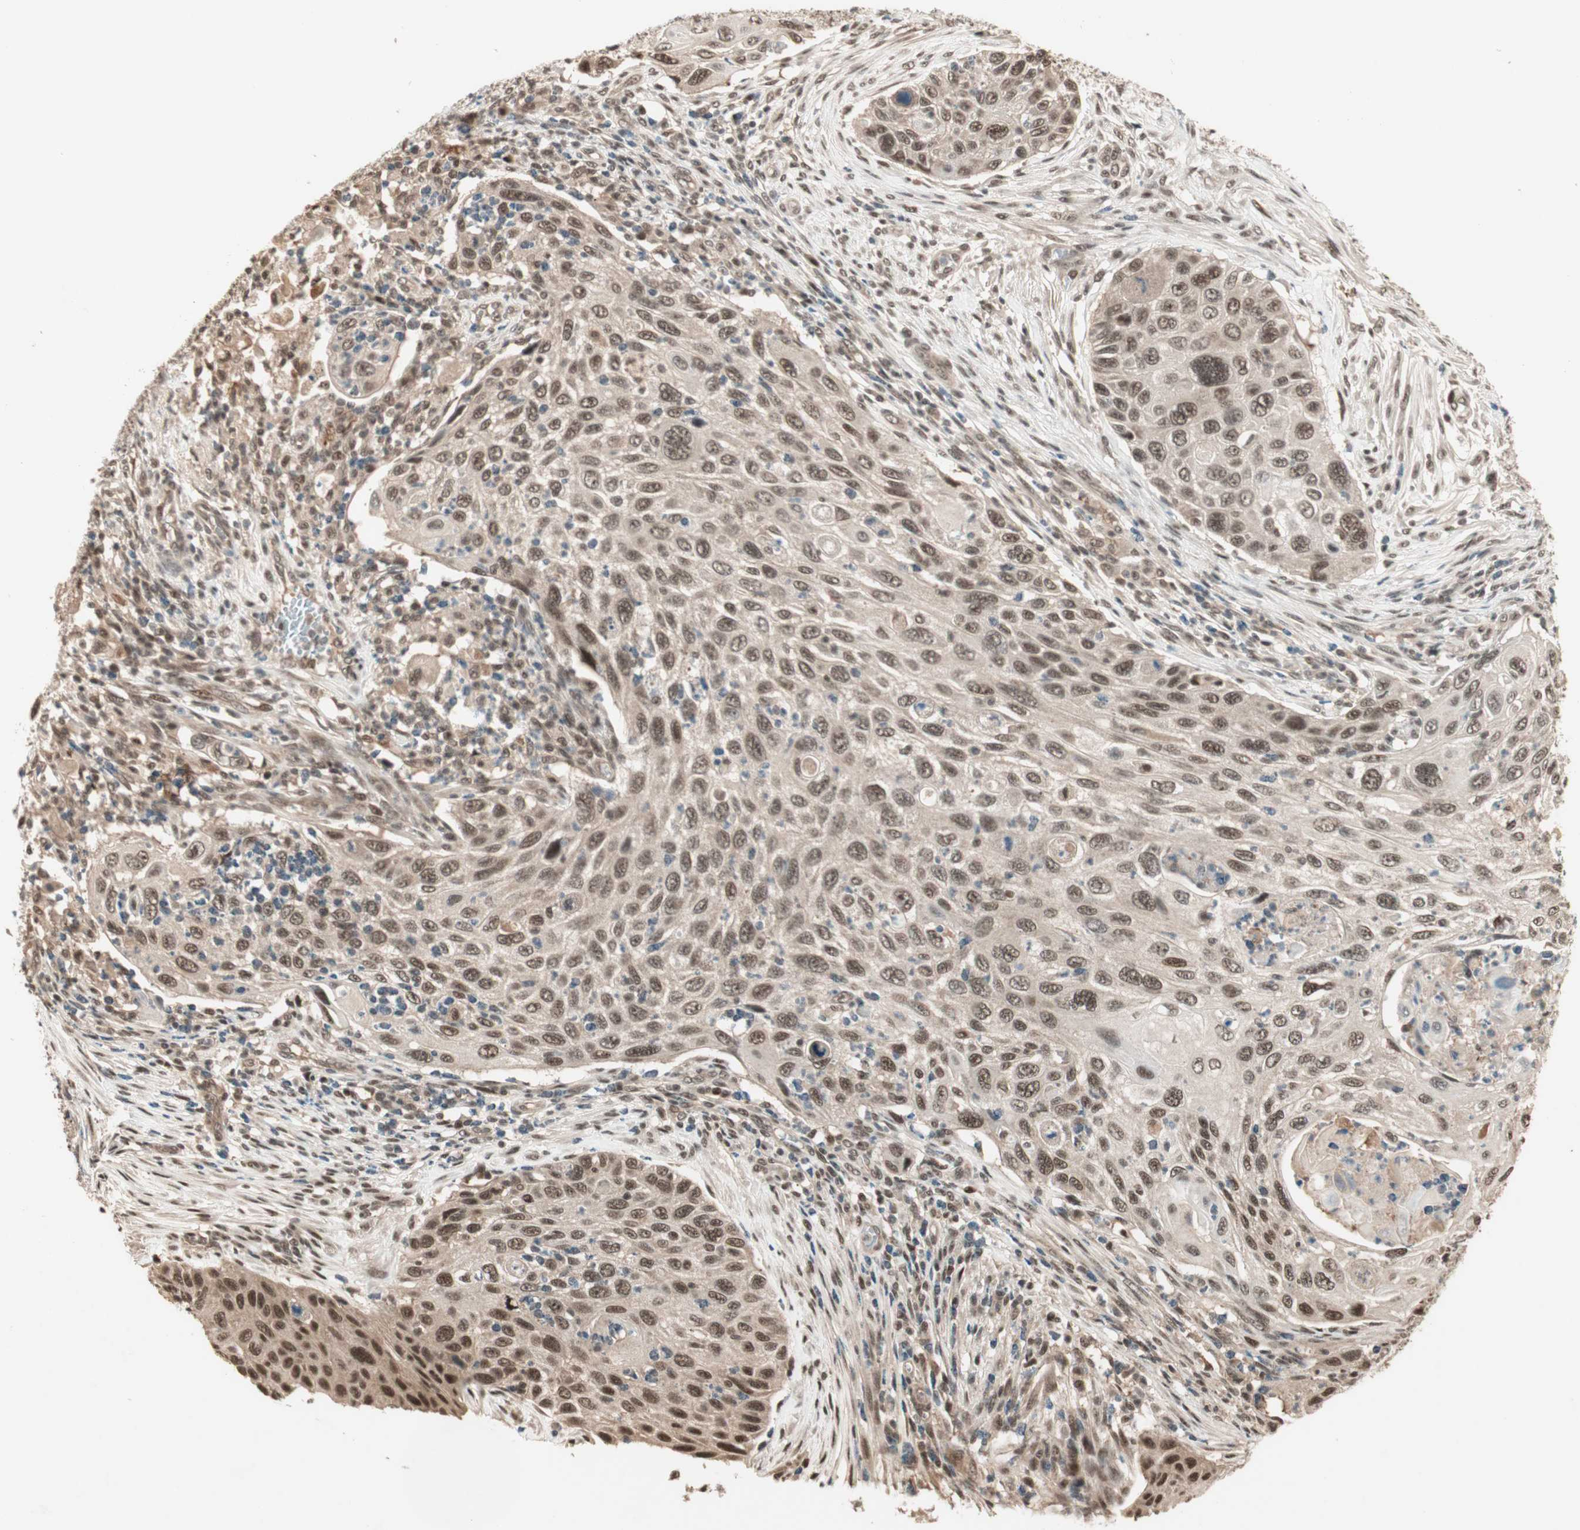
{"staining": {"intensity": "moderate", "quantity": ">75%", "location": "nuclear"}, "tissue": "cervical cancer", "cell_type": "Tumor cells", "image_type": "cancer", "snomed": [{"axis": "morphology", "description": "Squamous cell carcinoma, NOS"}, {"axis": "topography", "description": "Cervix"}], "caption": "Immunohistochemical staining of human cervical squamous cell carcinoma exhibits medium levels of moderate nuclear protein expression in approximately >75% of tumor cells.", "gene": "ZNF701", "patient": {"sex": "female", "age": 70}}